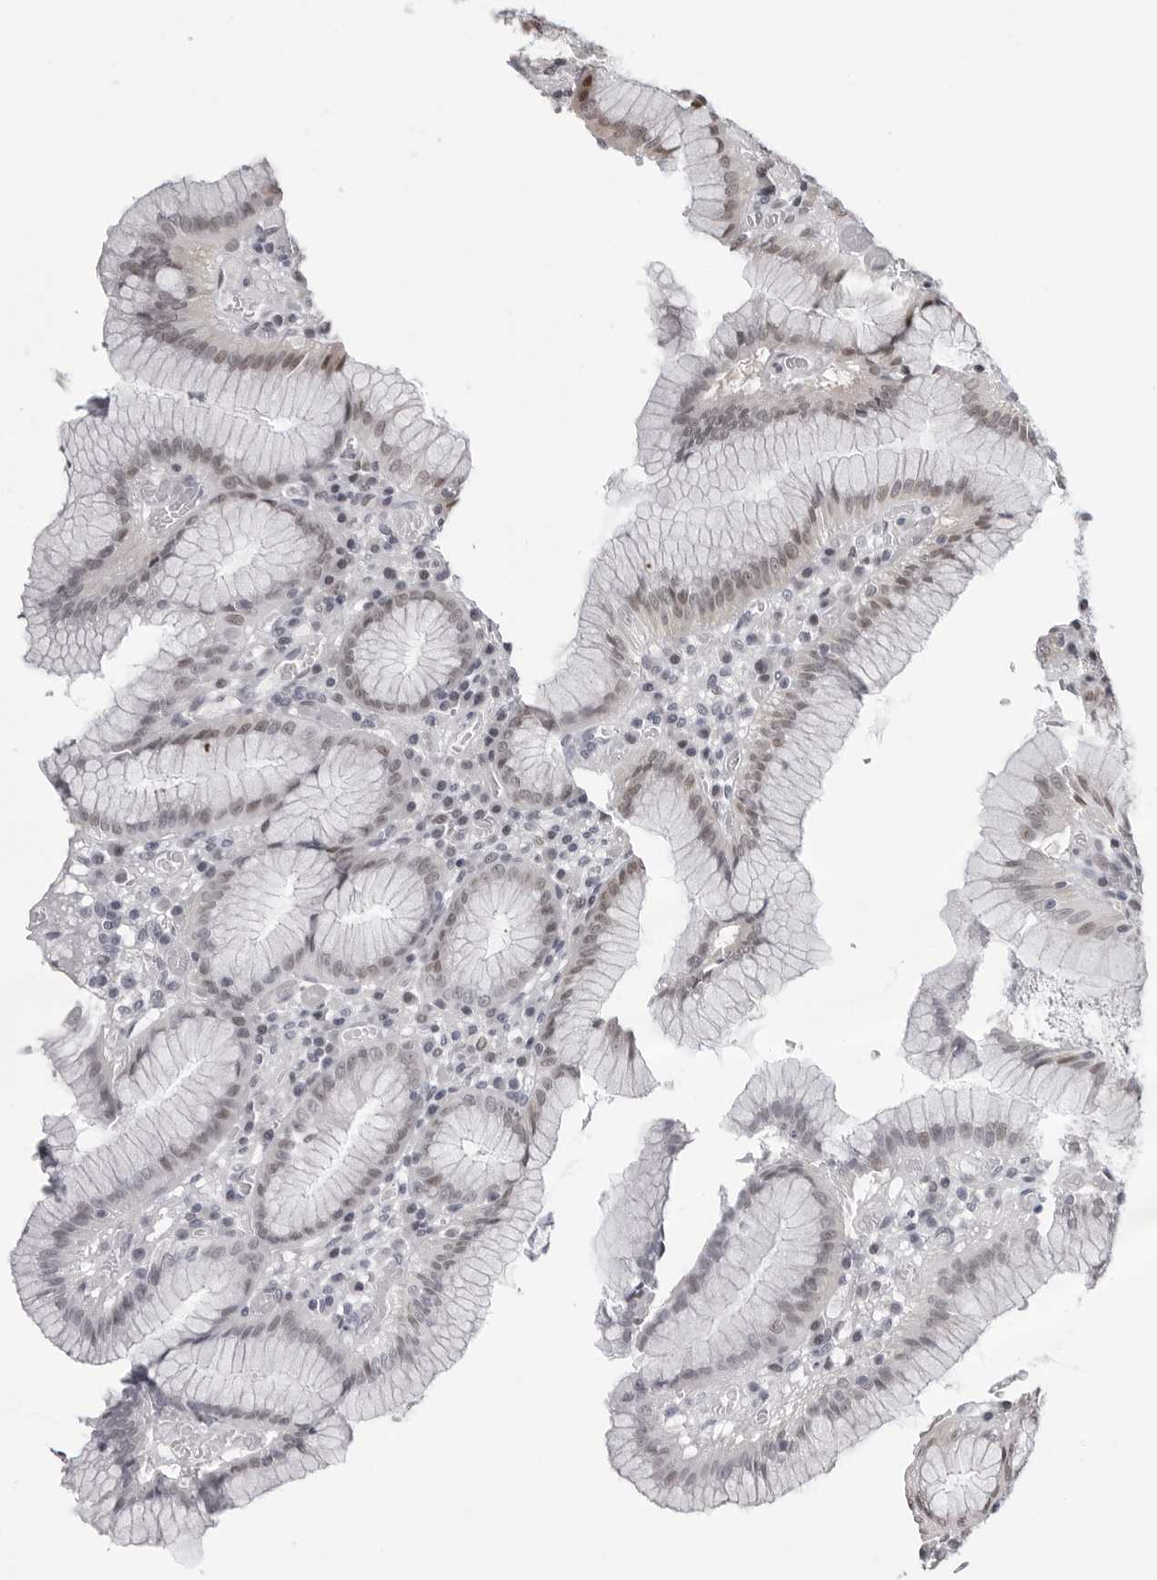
{"staining": {"intensity": "weak", "quantity": "<25%", "location": "nuclear"}, "tissue": "stomach", "cell_type": "Glandular cells", "image_type": "normal", "snomed": [{"axis": "morphology", "description": "Normal tissue, NOS"}, {"axis": "topography", "description": "Stomach"}], "caption": "Unremarkable stomach was stained to show a protein in brown. There is no significant expression in glandular cells.", "gene": "PHF3", "patient": {"sex": "male", "age": 55}}